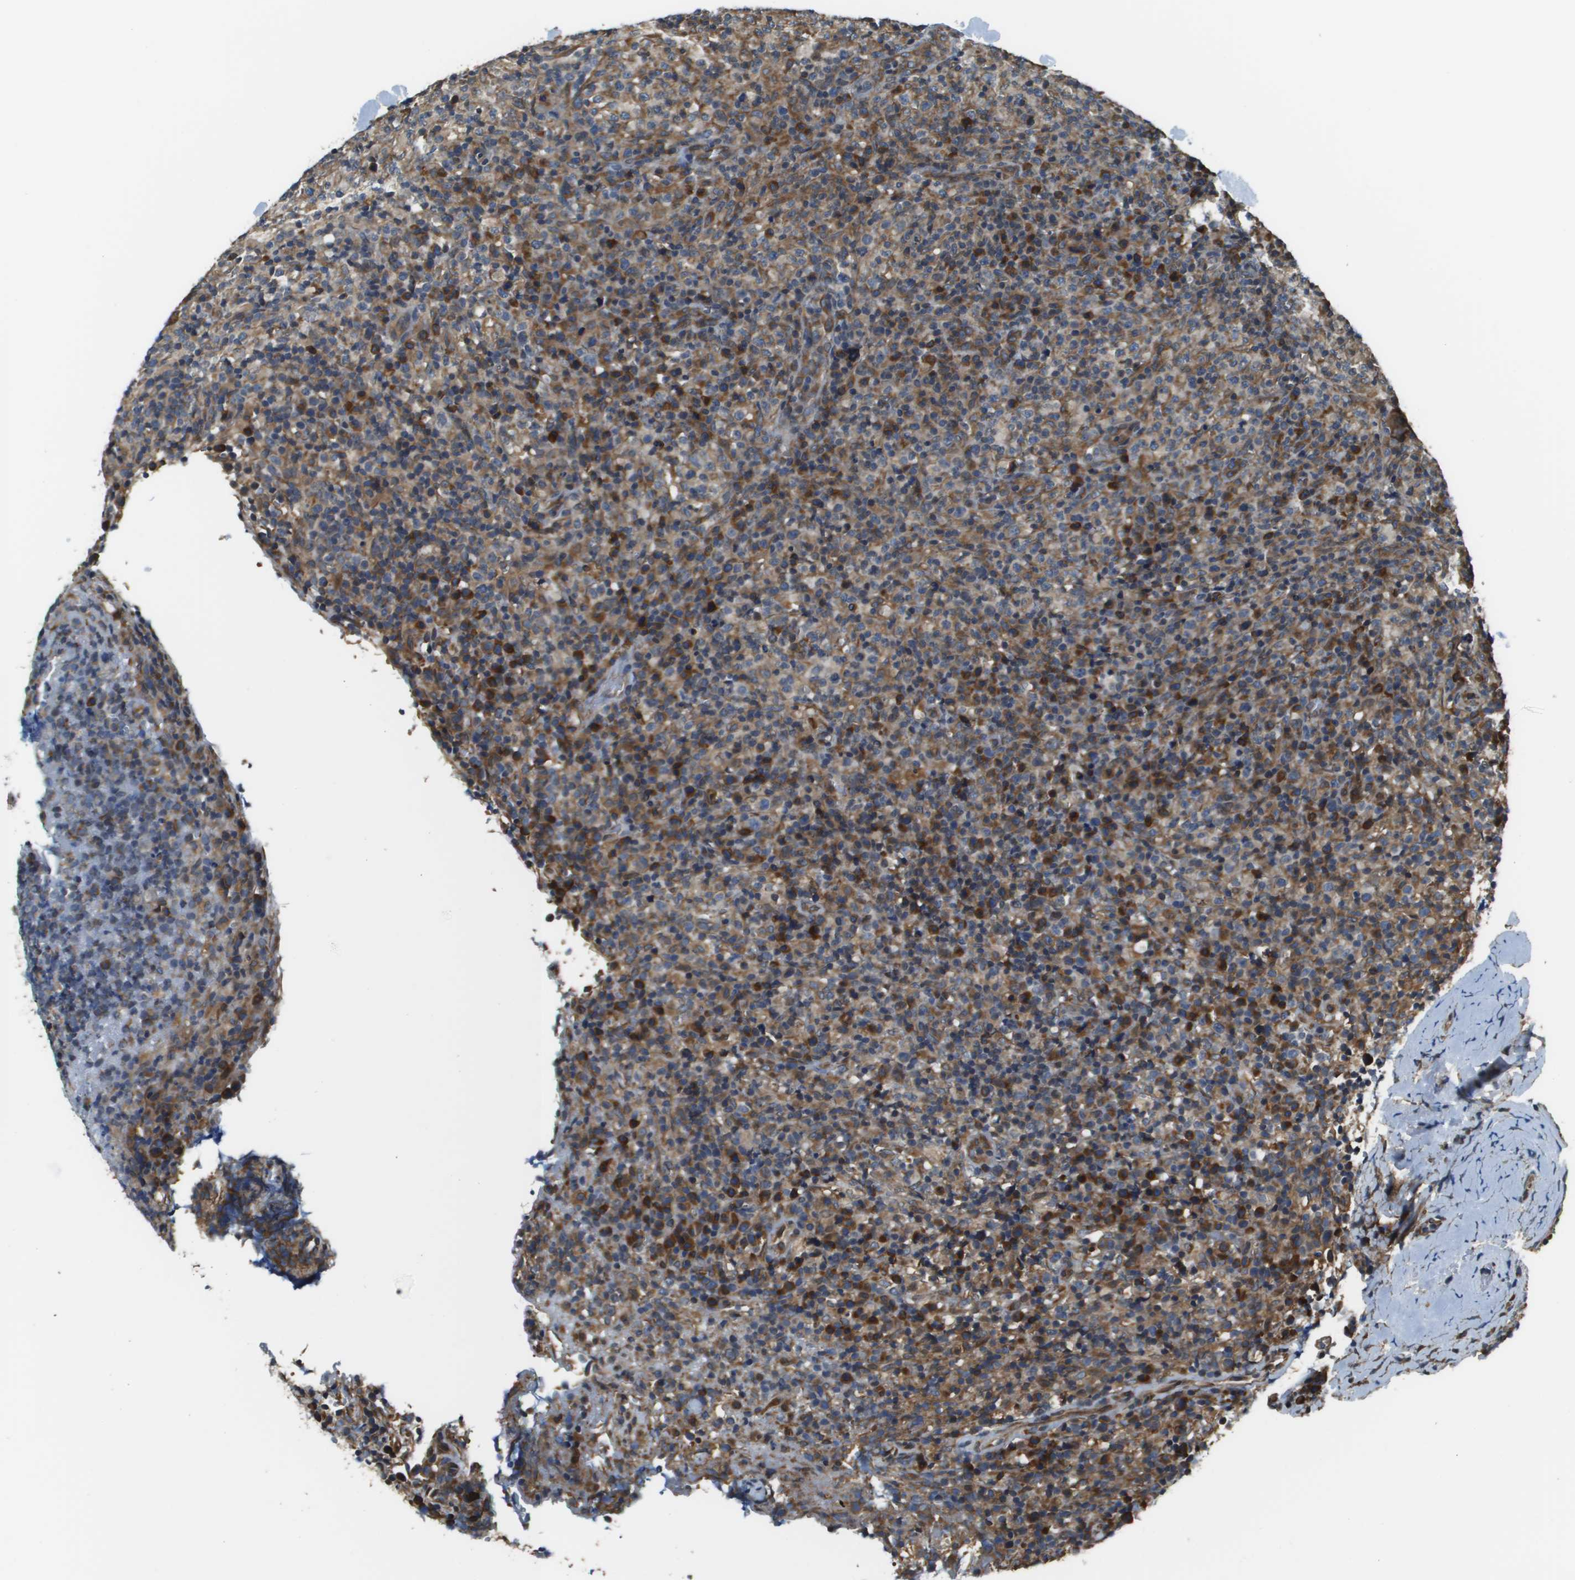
{"staining": {"intensity": "moderate", "quantity": ">75%", "location": "cytoplasmic/membranous"}, "tissue": "lymphoma", "cell_type": "Tumor cells", "image_type": "cancer", "snomed": [{"axis": "morphology", "description": "Malignant lymphoma, non-Hodgkin's type, High grade"}, {"axis": "topography", "description": "Lymph node"}], "caption": "This is a histology image of immunohistochemistry (IHC) staining of malignant lymphoma, non-Hodgkin's type (high-grade), which shows moderate positivity in the cytoplasmic/membranous of tumor cells.", "gene": "SEC62", "patient": {"sex": "female", "age": 76}}